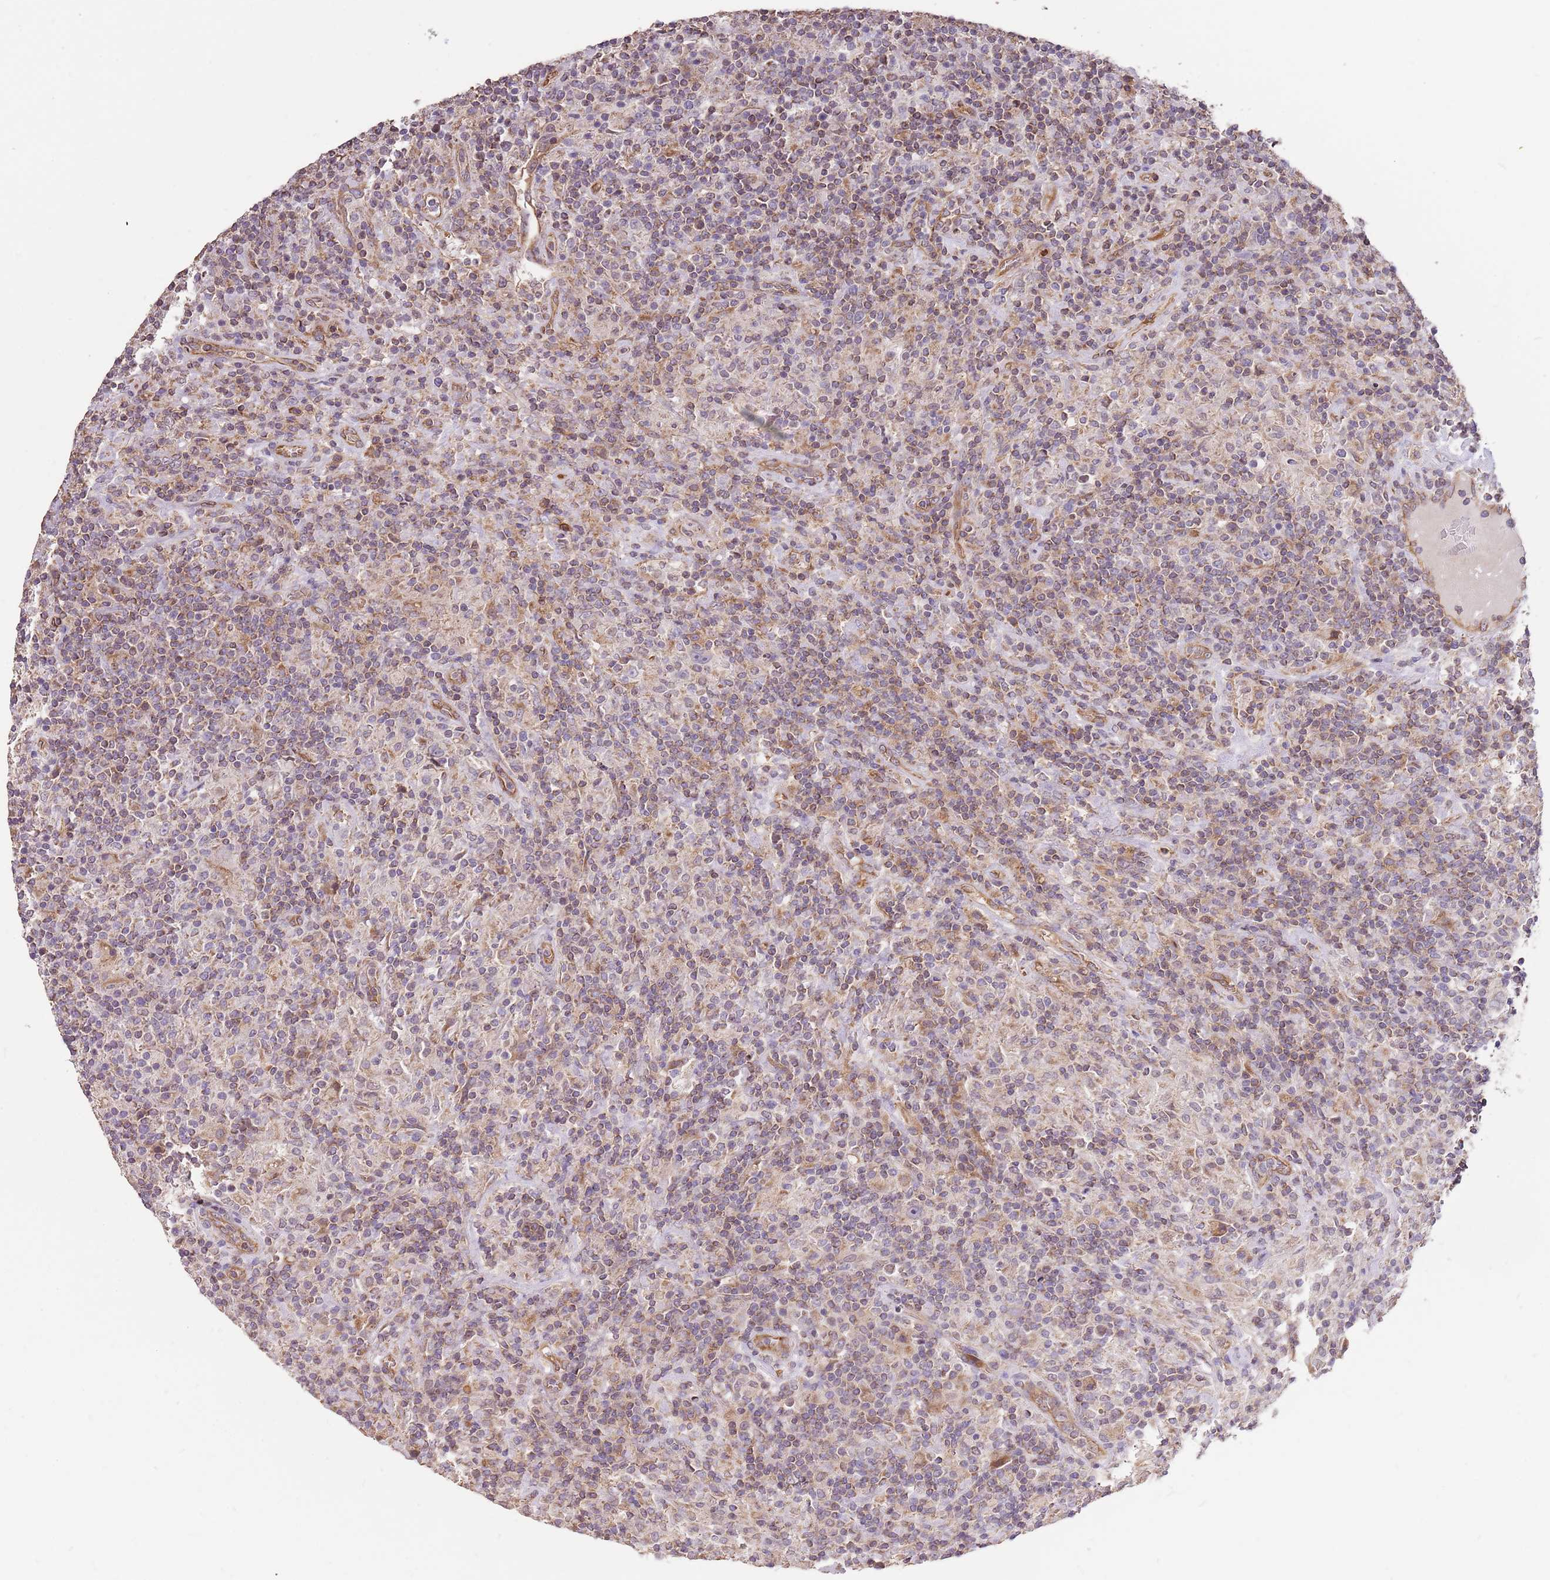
{"staining": {"intensity": "negative", "quantity": "none", "location": "none"}, "tissue": "lymphoma", "cell_type": "Tumor cells", "image_type": "cancer", "snomed": [{"axis": "morphology", "description": "Hodgkin's disease, NOS"}, {"axis": "topography", "description": "Lymph node"}], "caption": "The photomicrograph exhibits no staining of tumor cells in lymphoma.", "gene": "DOCK9", "patient": {"sex": "male", "age": 70}}